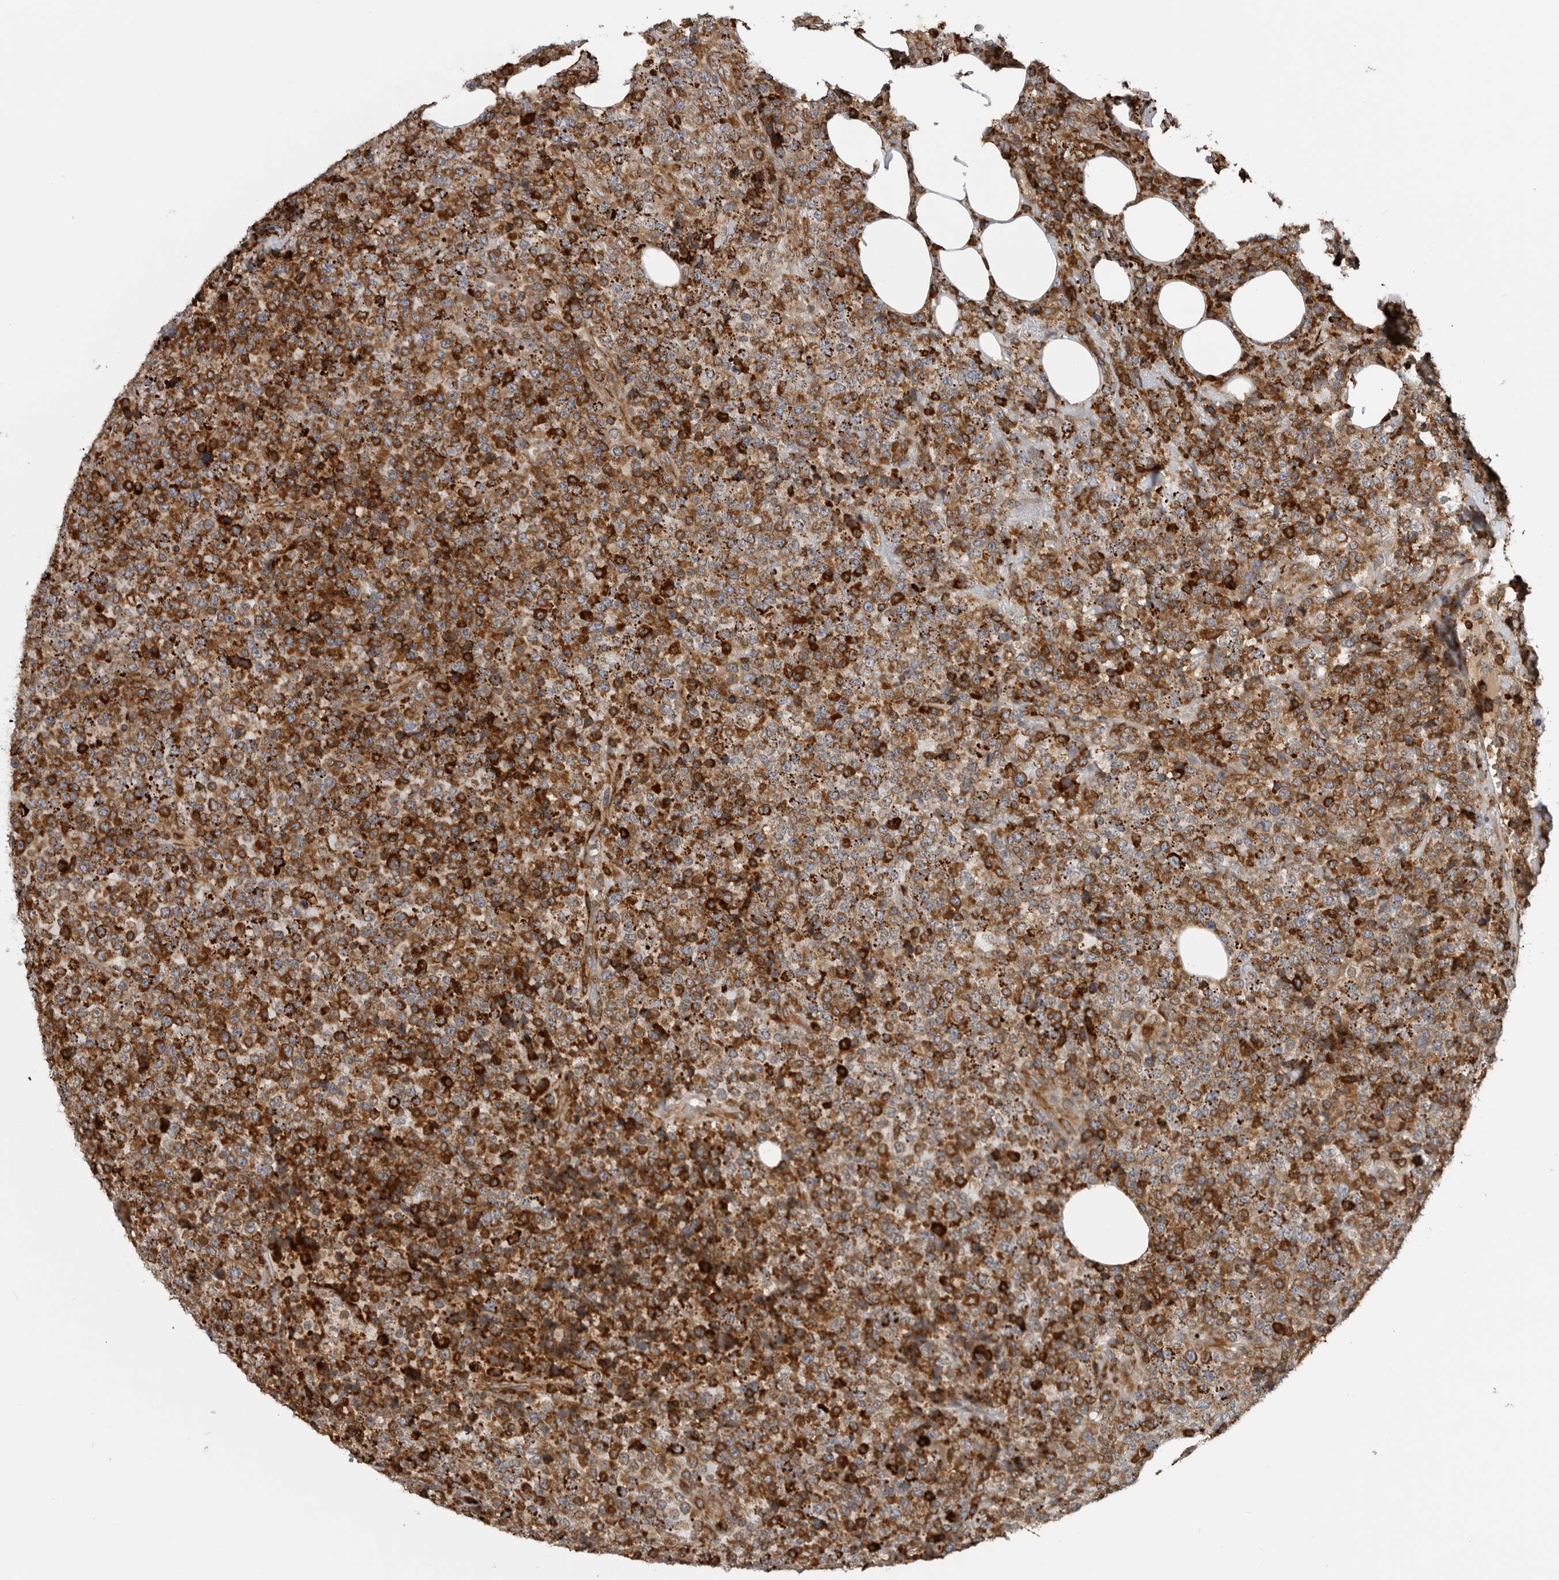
{"staining": {"intensity": "strong", "quantity": ">75%", "location": "cytoplasmic/membranous"}, "tissue": "lymphoma", "cell_type": "Tumor cells", "image_type": "cancer", "snomed": [{"axis": "morphology", "description": "Malignant lymphoma, non-Hodgkin's type, High grade"}, {"axis": "topography", "description": "Lymph node"}], "caption": "High-grade malignant lymphoma, non-Hodgkin's type stained with a brown dye demonstrates strong cytoplasmic/membranous positive expression in approximately >75% of tumor cells.", "gene": "ALPK2", "patient": {"sex": "male", "age": 13}}